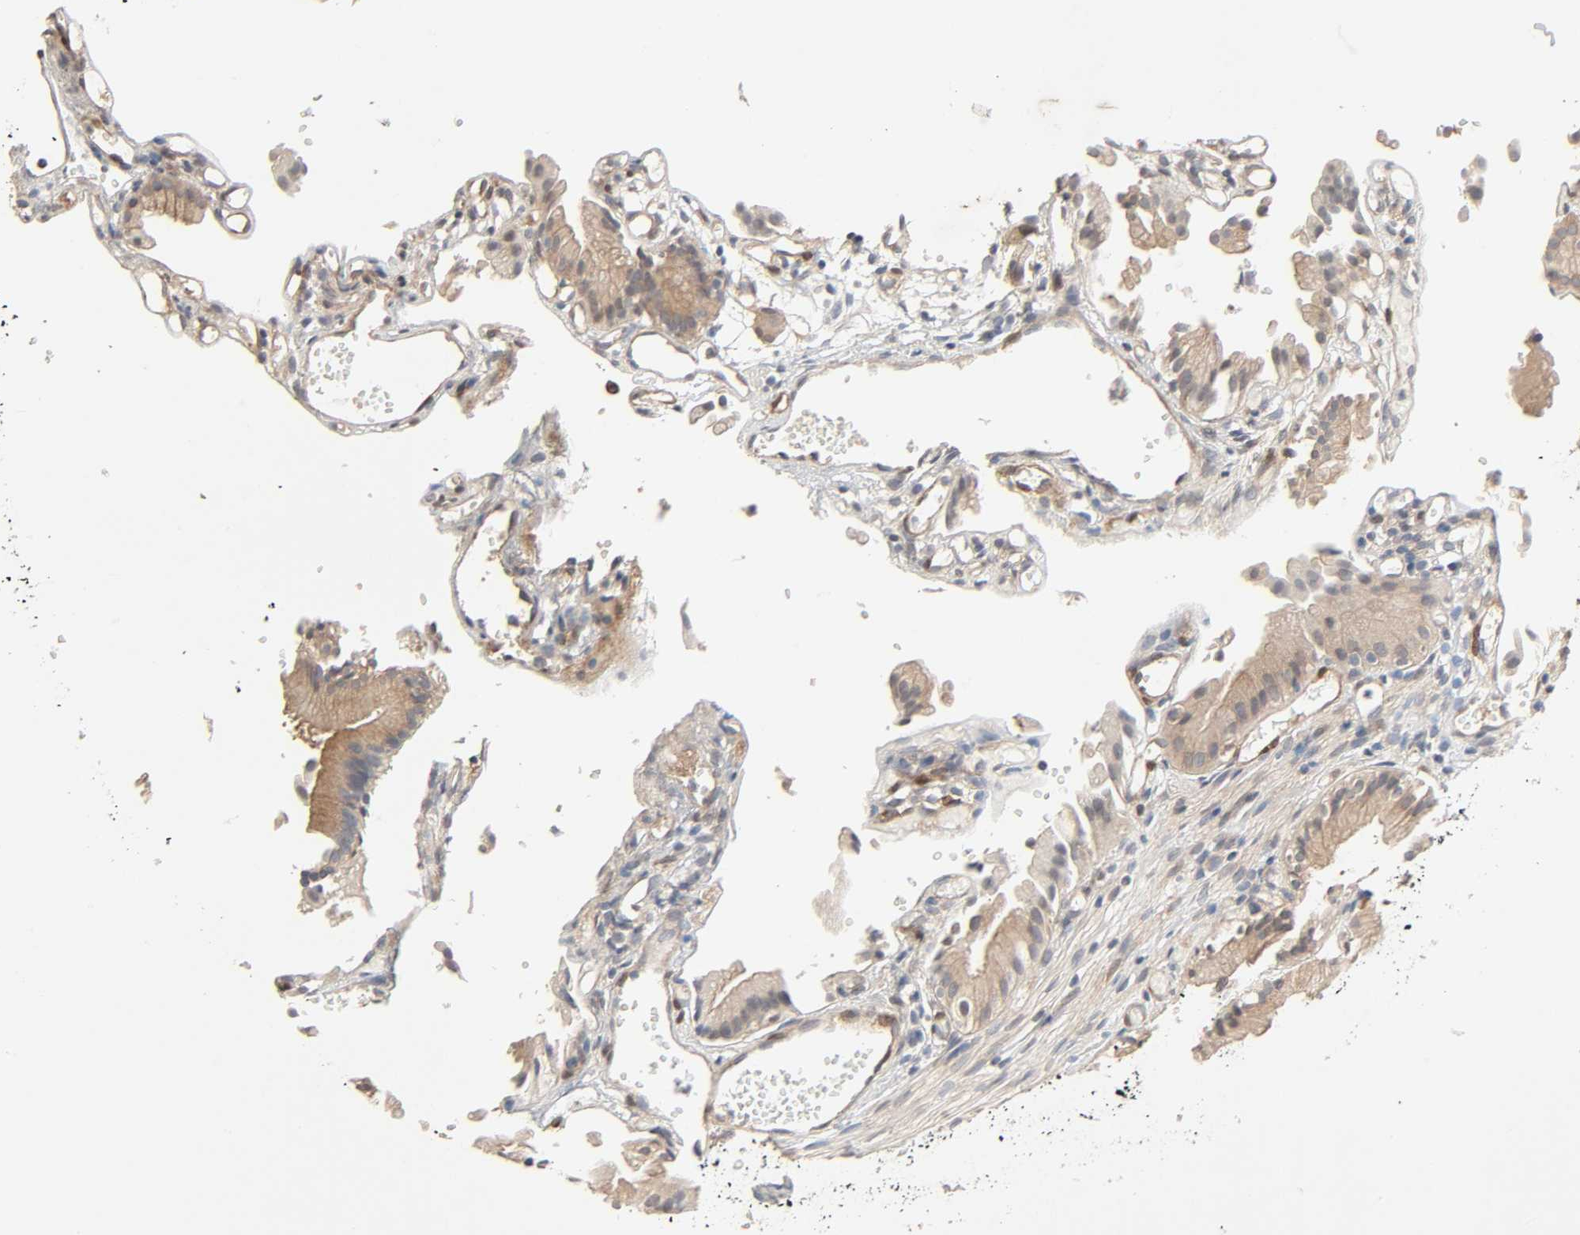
{"staining": {"intensity": "moderate", "quantity": "25%-75%", "location": "cytoplasmic/membranous"}, "tissue": "gallbladder", "cell_type": "Glandular cells", "image_type": "normal", "snomed": [{"axis": "morphology", "description": "Normal tissue, NOS"}, {"axis": "topography", "description": "Gallbladder"}], "caption": "A medium amount of moderate cytoplasmic/membranous staining is appreciated in approximately 25%-75% of glandular cells in unremarkable gallbladder.", "gene": "PTK2", "patient": {"sex": "male", "age": 65}}